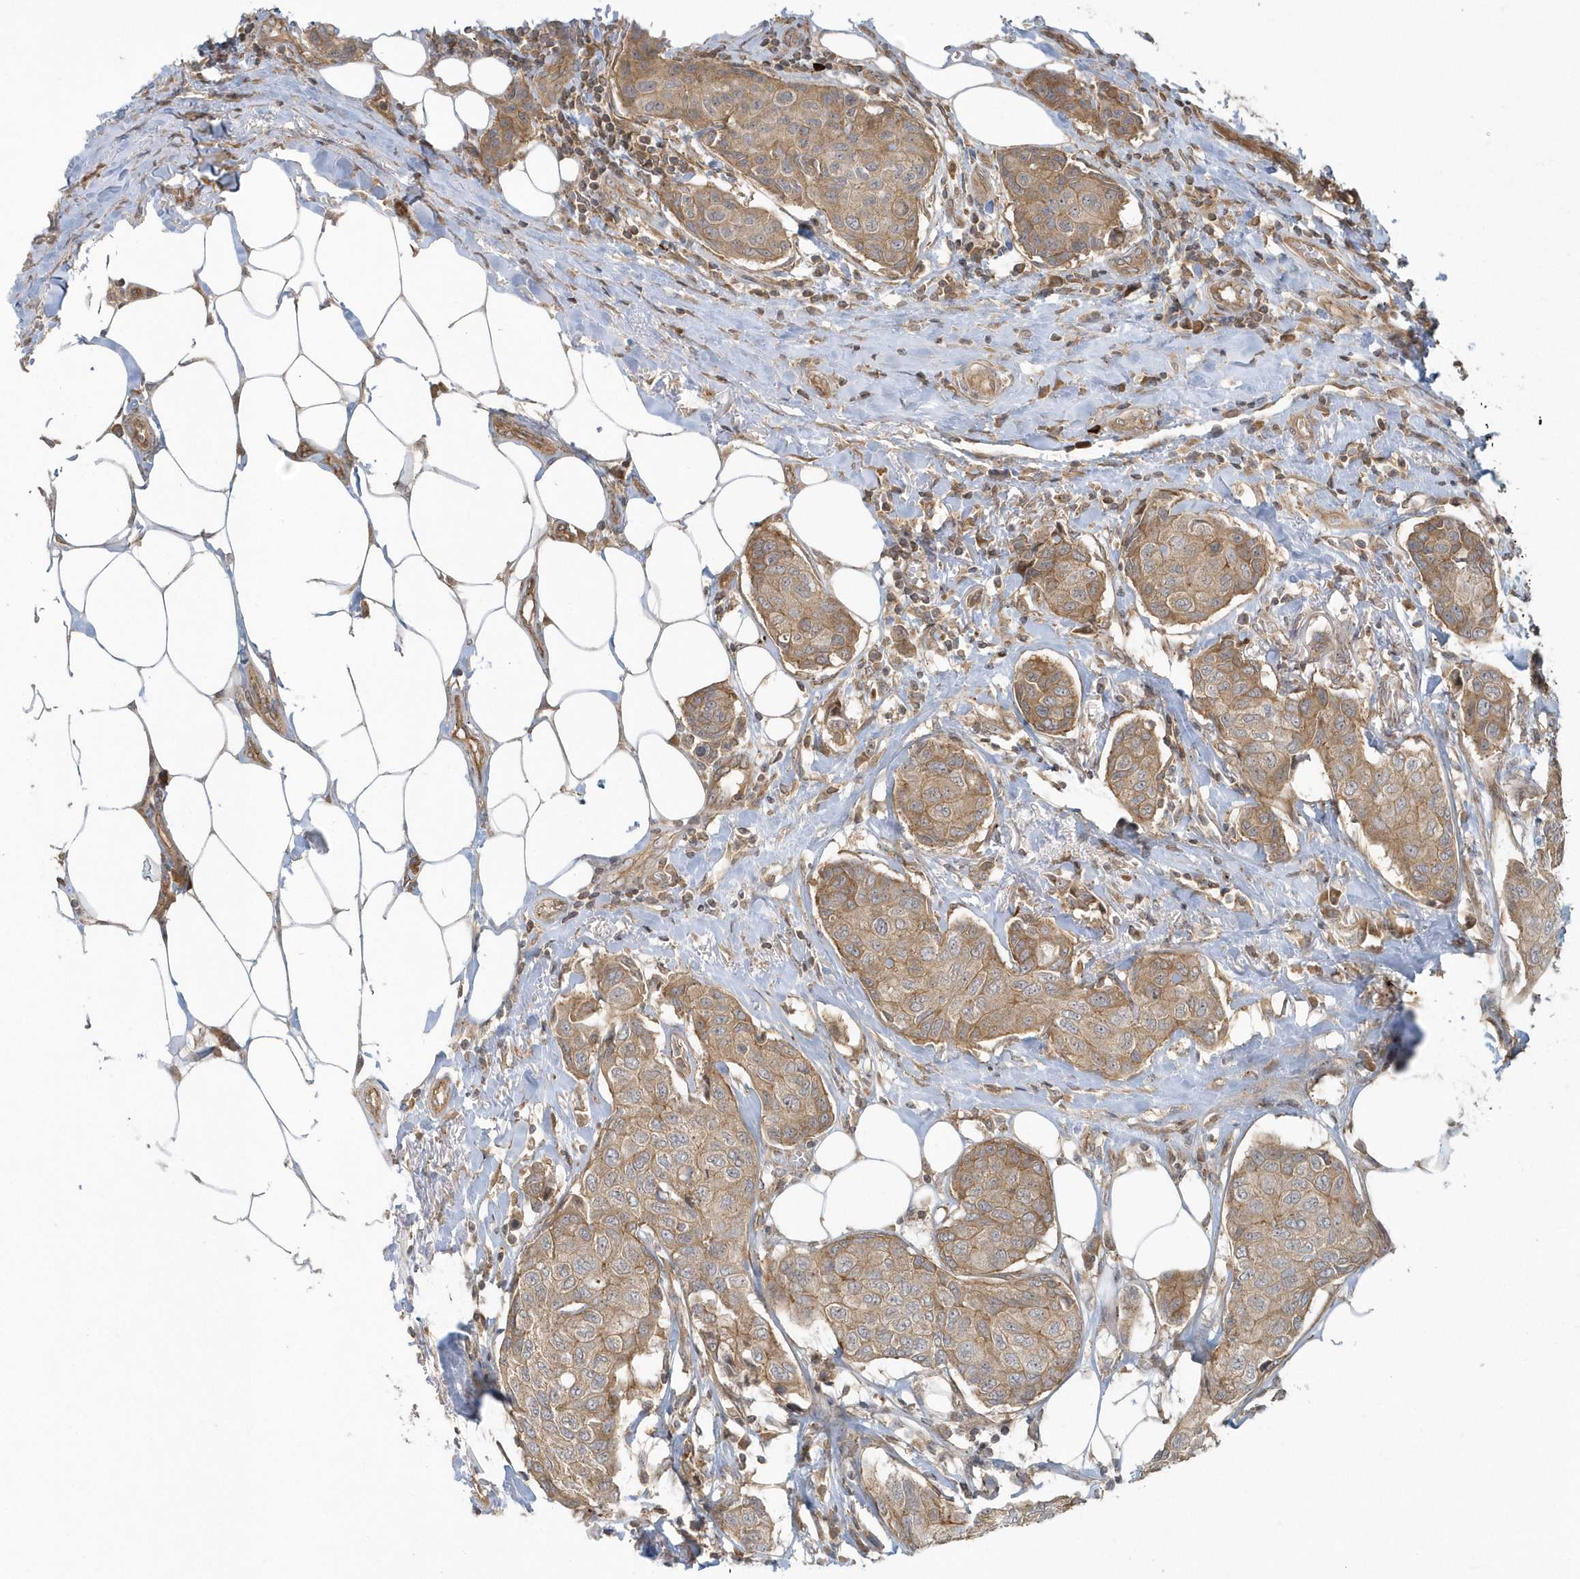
{"staining": {"intensity": "moderate", "quantity": ">75%", "location": "cytoplasmic/membranous"}, "tissue": "breast cancer", "cell_type": "Tumor cells", "image_type": "cancer", "snomed": [{"axis": "morphology", "description": "Duct carcinoma"}, {"axis": "topography", "description": "Breast"}], "caption": "IHC of invasive ductal carcinoma (breast) displays medium levels of moderate cytoplasmic/membranous staining in about >75% of tumor cells.", "gene": "STIM2", "patient": {"sex": "female", "age": 80}}